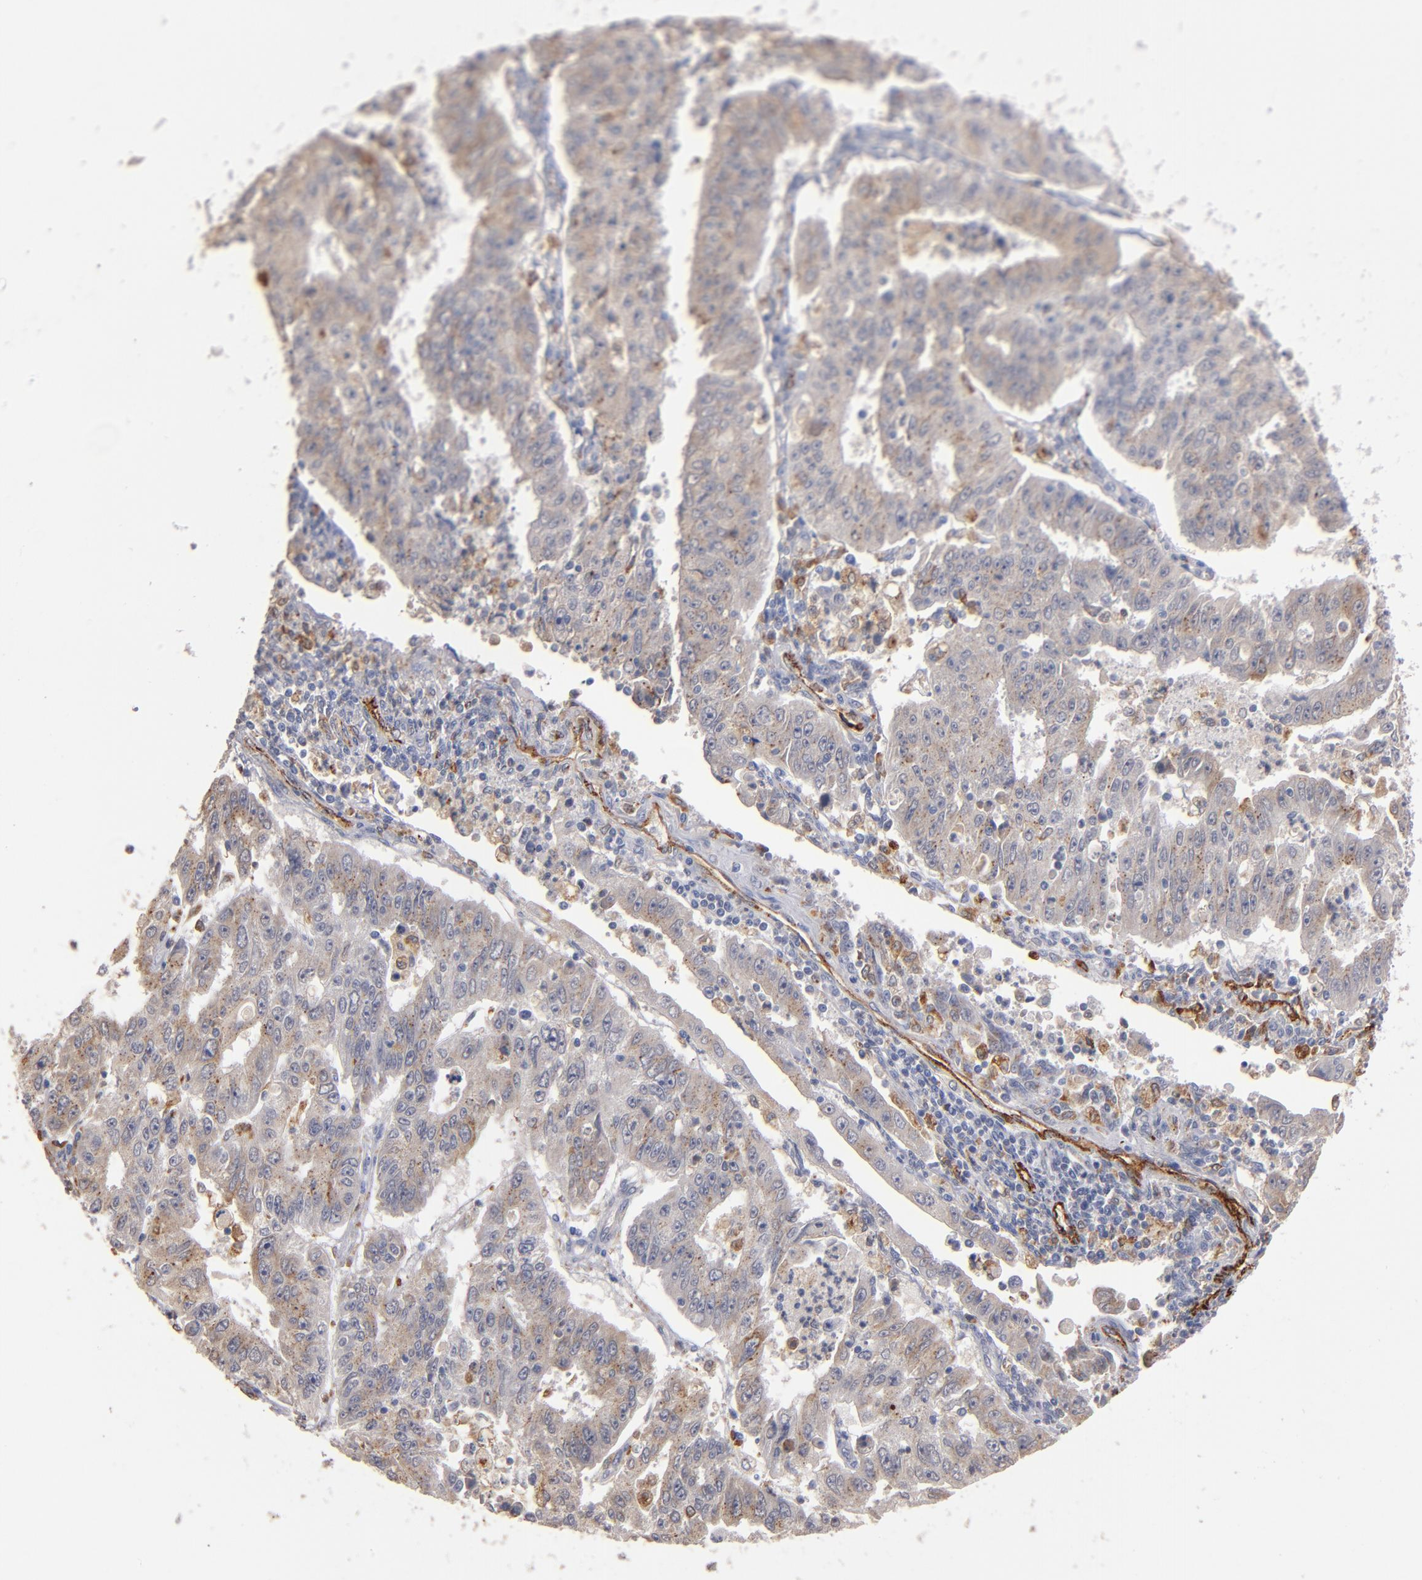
{"staining": {"intensity": "weak", "quantity": "25%-75%", "location": "cytoplasmic/membranous"}, "tissue": "endometrial cancer", "cell_type": "Tumor cells", "image_type": "cancer", "snomed": [{"axis": "morphology", "description": "Adenocarcinoma, NOS"}, {"axis": "topography", "description": "Endometrium"}], "caption": "This image displays adenocarcinoma (endometrial) stained with immunohistochemistry (IHC) to label a protein in brown. The cytoplasmic/membranous of tumor cells show weak positivity for the protein. Nuclei are counter-stained blue.", "gene": "SELP", "patient": {"sex": "female", "age": 42}}